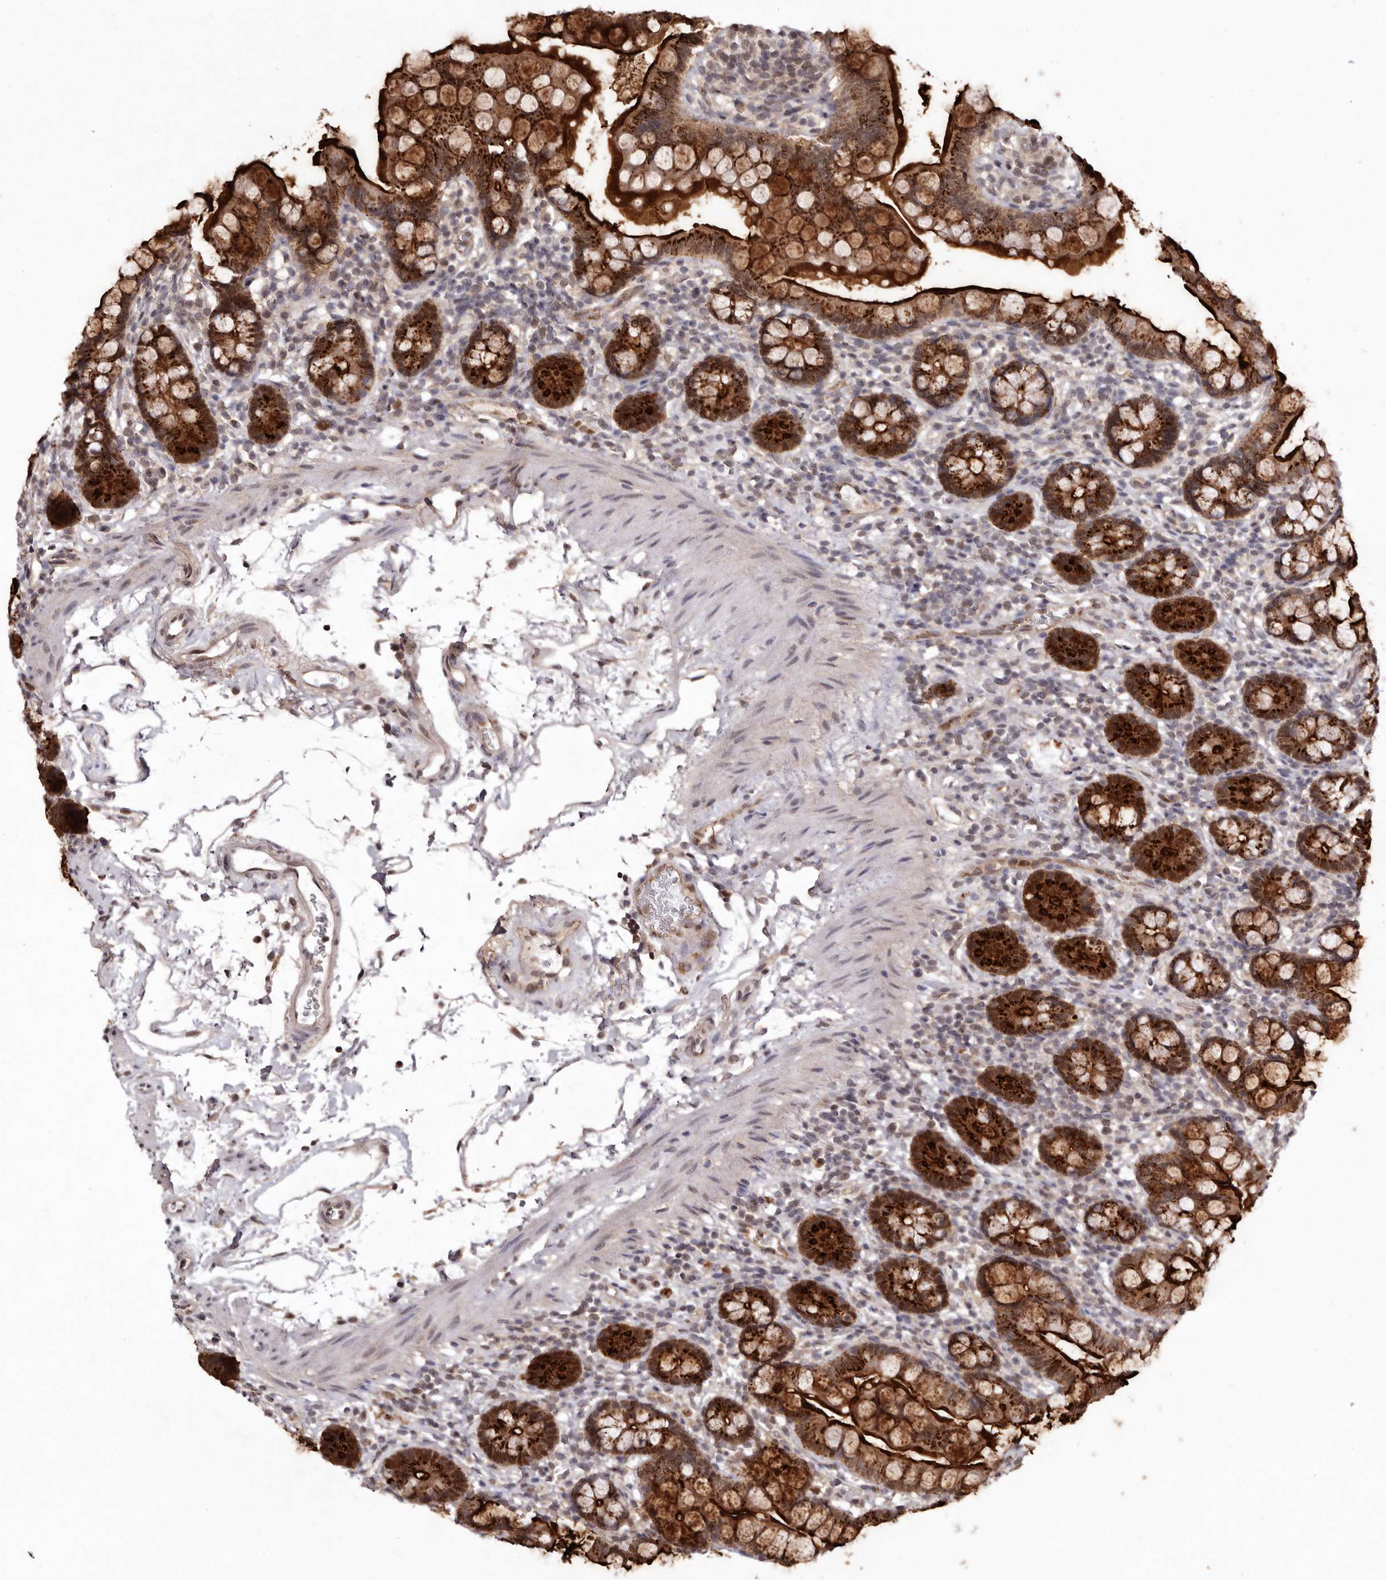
{"staining": {"intensity": "strong", "quantity": "25%-75%", "location": "cytoplasmic/membranous,nuclear"}, "tissue": "small intestine", "cell_type": "Glandular cells", "image_type": "normal", "snomed": [{"axis": "morphology", "description": "Normal tissue, NOS"}, {"axis": "topography", "description": "Small intestine"}], "caption": "Strong cytoplasmic/membranous,nuclear staining is present in about 25%-75% of glandular cells in normal small intestine.", "gene": "NOTCH1", "patient": {"sex": "female", "age": 84}}